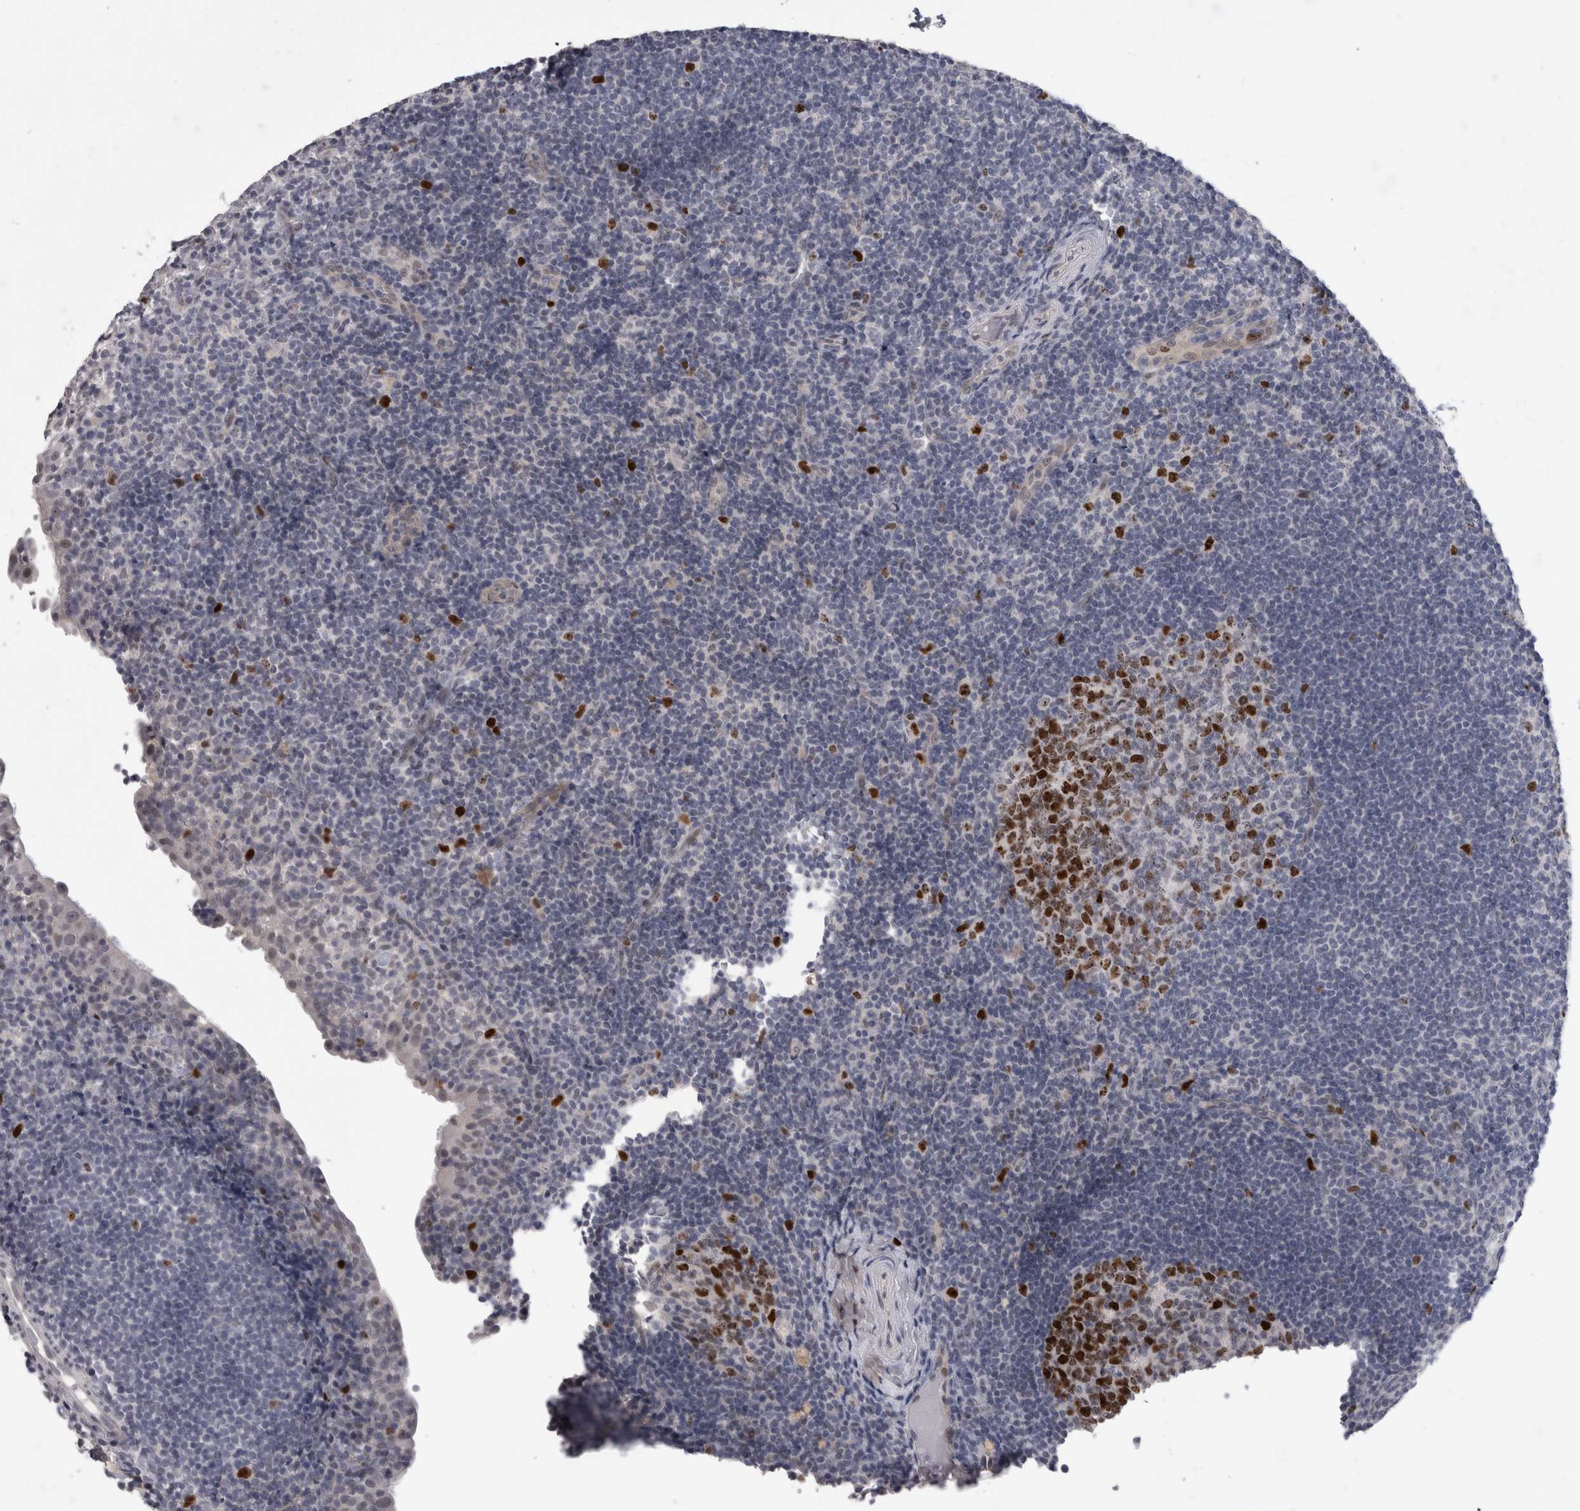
{"staining": {"intensity": "strong", "quantity": "25%-75%", "location": "nuclear"}, "tissue": "tonsil", "cell_type": "Germinal center cells", "image_type": "normal", "snomed": [{"axis": "morphology", "description": "Normal tissue, NOS"}, {"axis": "topography", "description": "Tonsil"}], "caption": "This histopathology image displays immunohistochemistry (IHC) staining of benign human tonsil, with high strong nuclear expression in approximately 25%-75% of germinal center cells.", "gene": "KIF18B", "patient": {"sex": "female", "age": 40}}